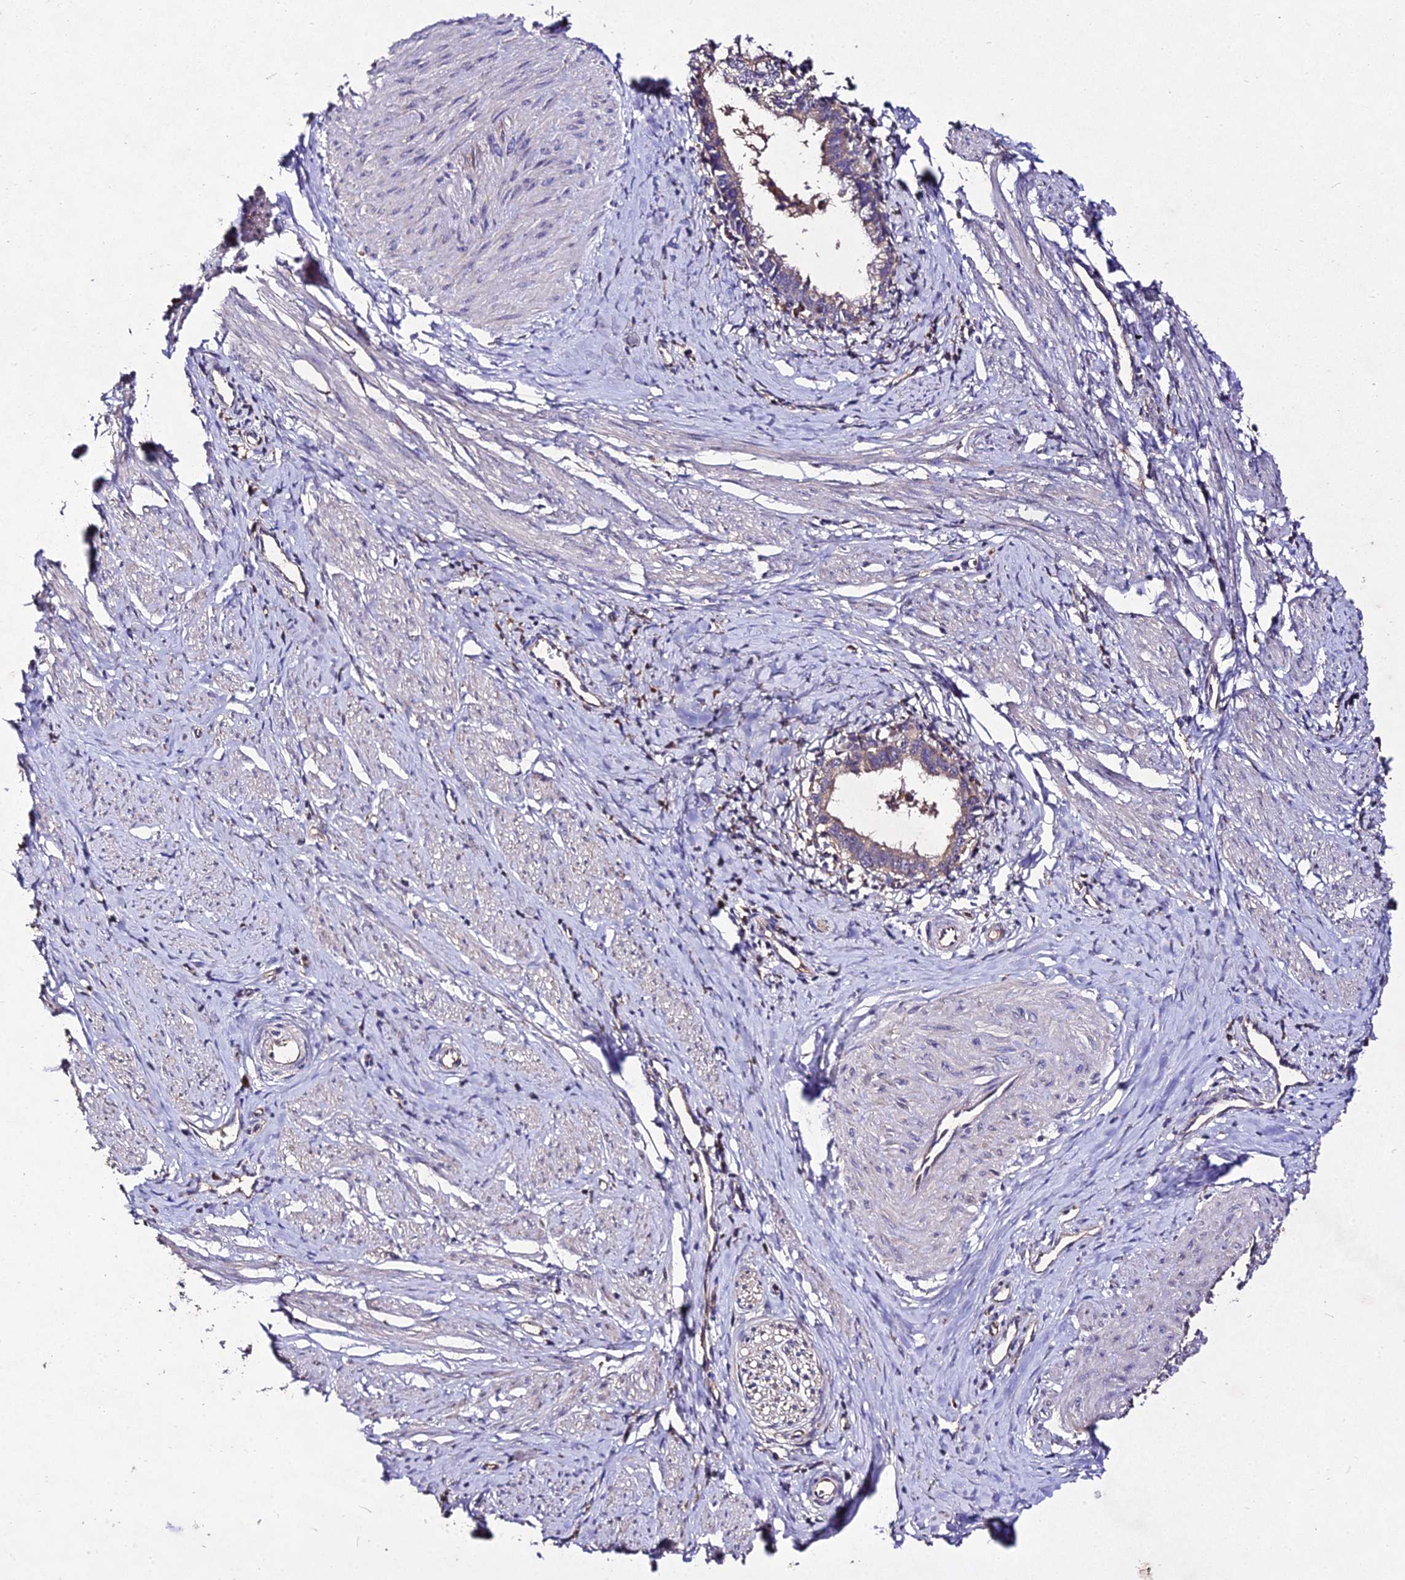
{"staining": {"intensity": "weak", "quantity": ">75%", "location": "cytoplasmic/membranous"}, "tissue": "cervical cancer", "cell_type": "Tumor cells", "image_type": "cancer", "snomed": [{"axis": "morphology", "description": "Adenocarcinoma, NOS"}, {"axis": "topography", "description": "Cervix"}], "caption": "Immunohistochemical staining of cervical cancer displays weak cytoplasmic/membranous protein positivity in approximately >75% of tumor cells.", "gene": "AP3M2", "patient": {"sex": "female", "age": 36}}